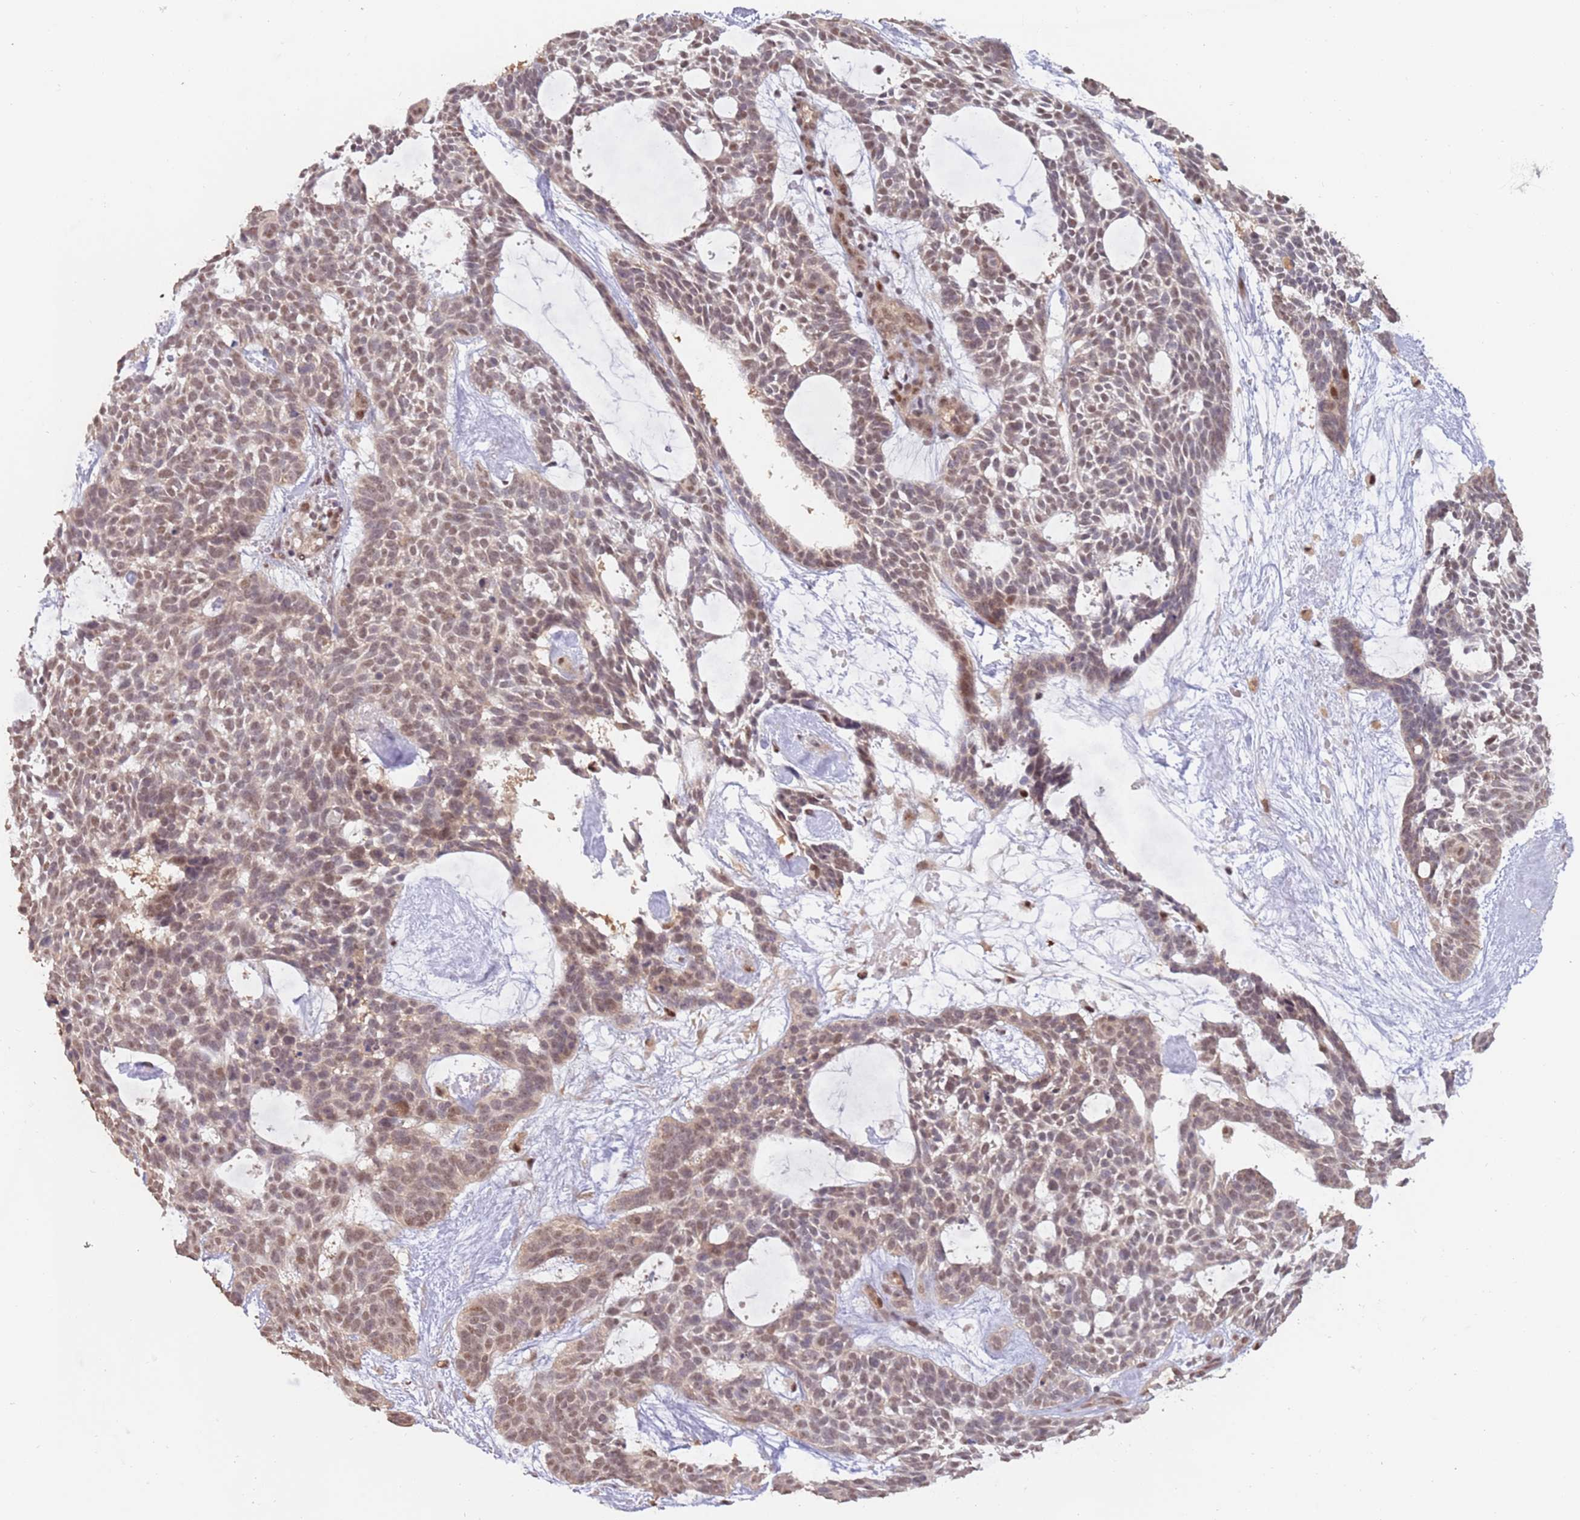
{"staining": {"intensity": "moderate", "quantity": "25%-75%", "location": "nuclear"}, "tissue": "skin cancer", "cell_type": "Tumor cells", "image_type": "cancer", "snomed": [{"axis": "morphology", "description": "Basal cell carcinoma"}, {"axis": "topography", "description": "Skin"}], "caption": "Immunohistochemical staining of human skin basal cell carcinoma exhibits medium levels of moderate nuclear protein expression in about 25%-75% of tumor cells. The staining was performed using DAB, with brown indicating positive protein expression. Nuclei are stained blue with hematoxylin.", "gene": "RFXANK", "patient": {"sex": "male", "age": 61}}